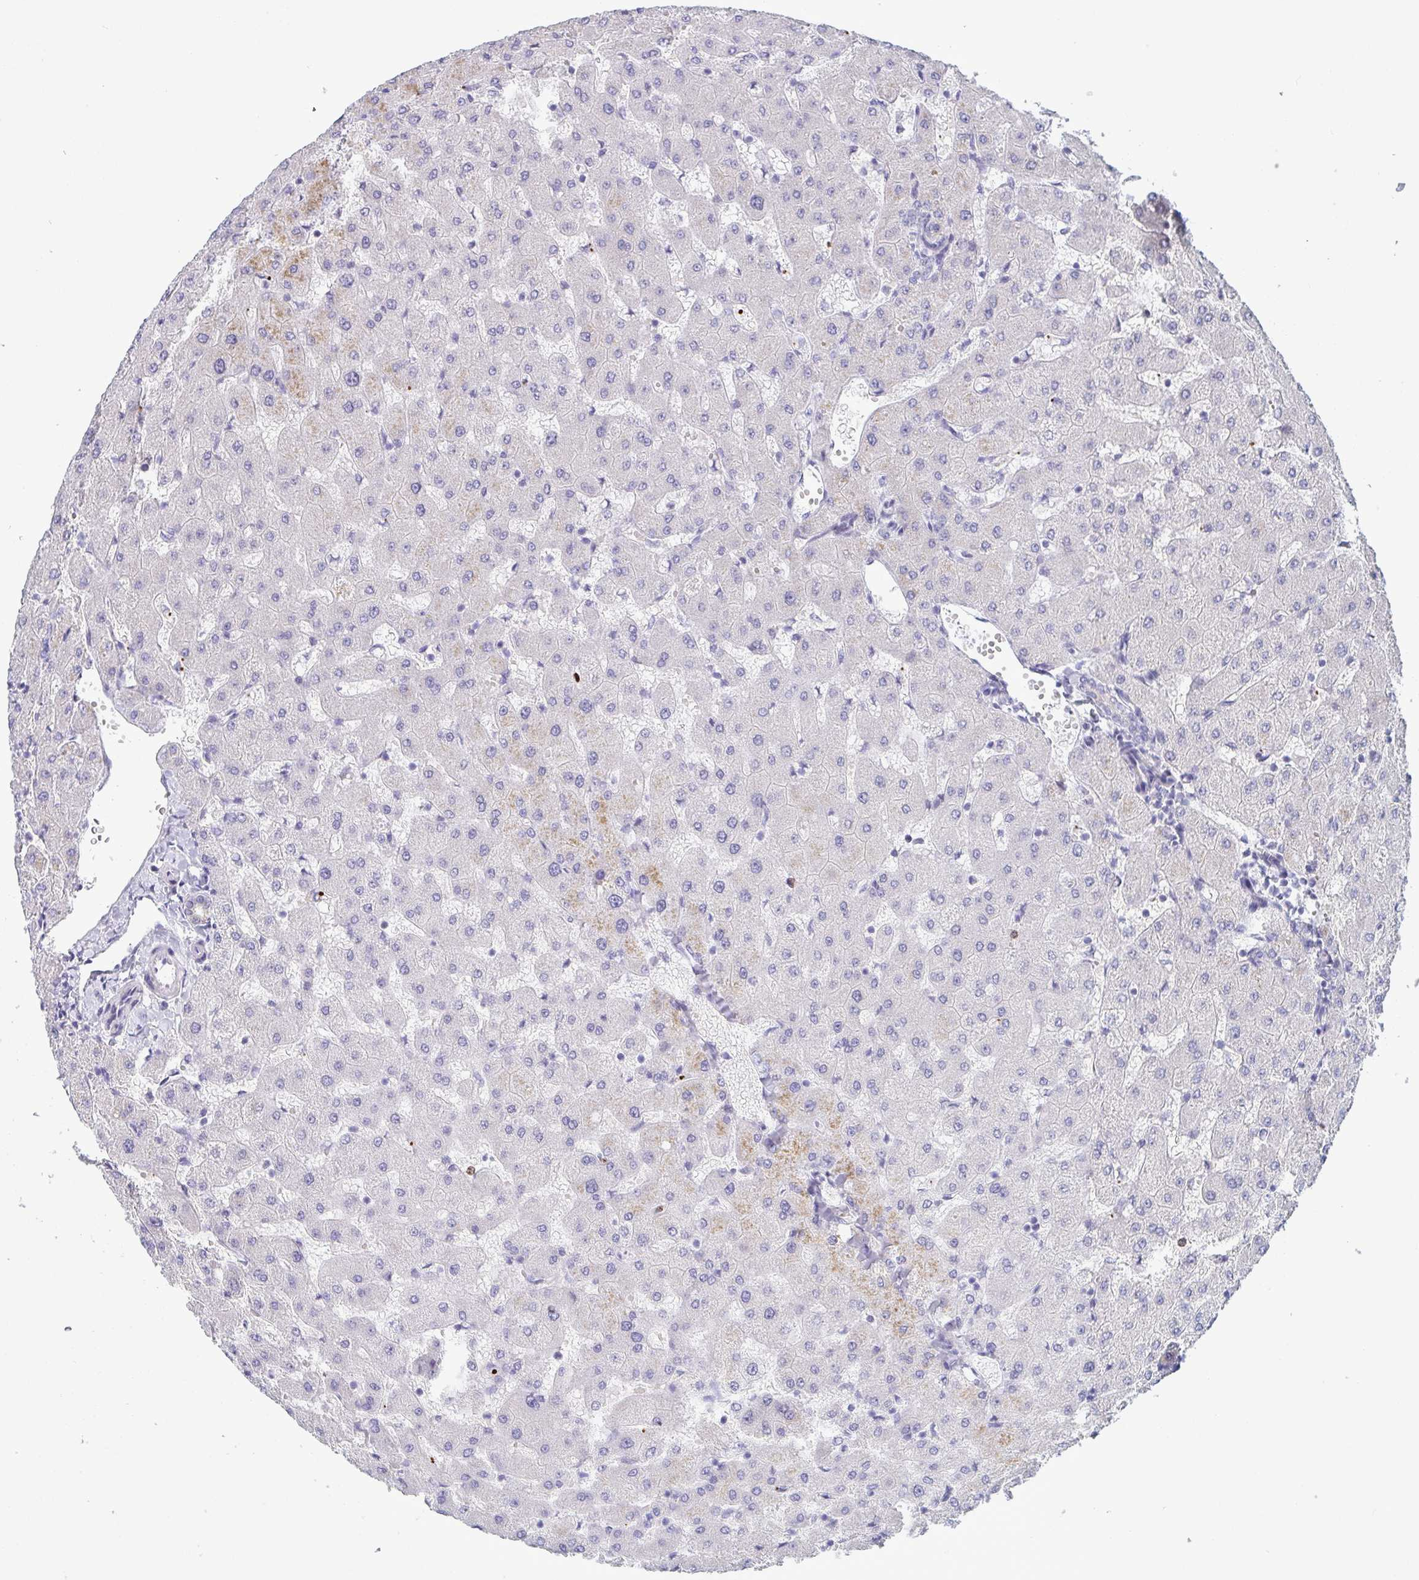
{"staining": {"intensity": "strong", "quantity": "25%-75%", "location": "cytoplasmic/membranous"}, "tissue": "liver", "cell_type": "Cholangiocytes", "image_type": "normal", "snomed": [{"axis": "morphology", "description": "Normal tissue, NOS"}, {"axis": "topography", "description": "Liver"}], "caption": "This photomicrograph demonstrates immunohistochemistry staining of unremarkable human liver, with high strong cytoplasmic/membranous expression in about 25%-75% of cholangiocytes.", "gene": "TAS2R38", "patient": {"sex": "female", "age": 63}}